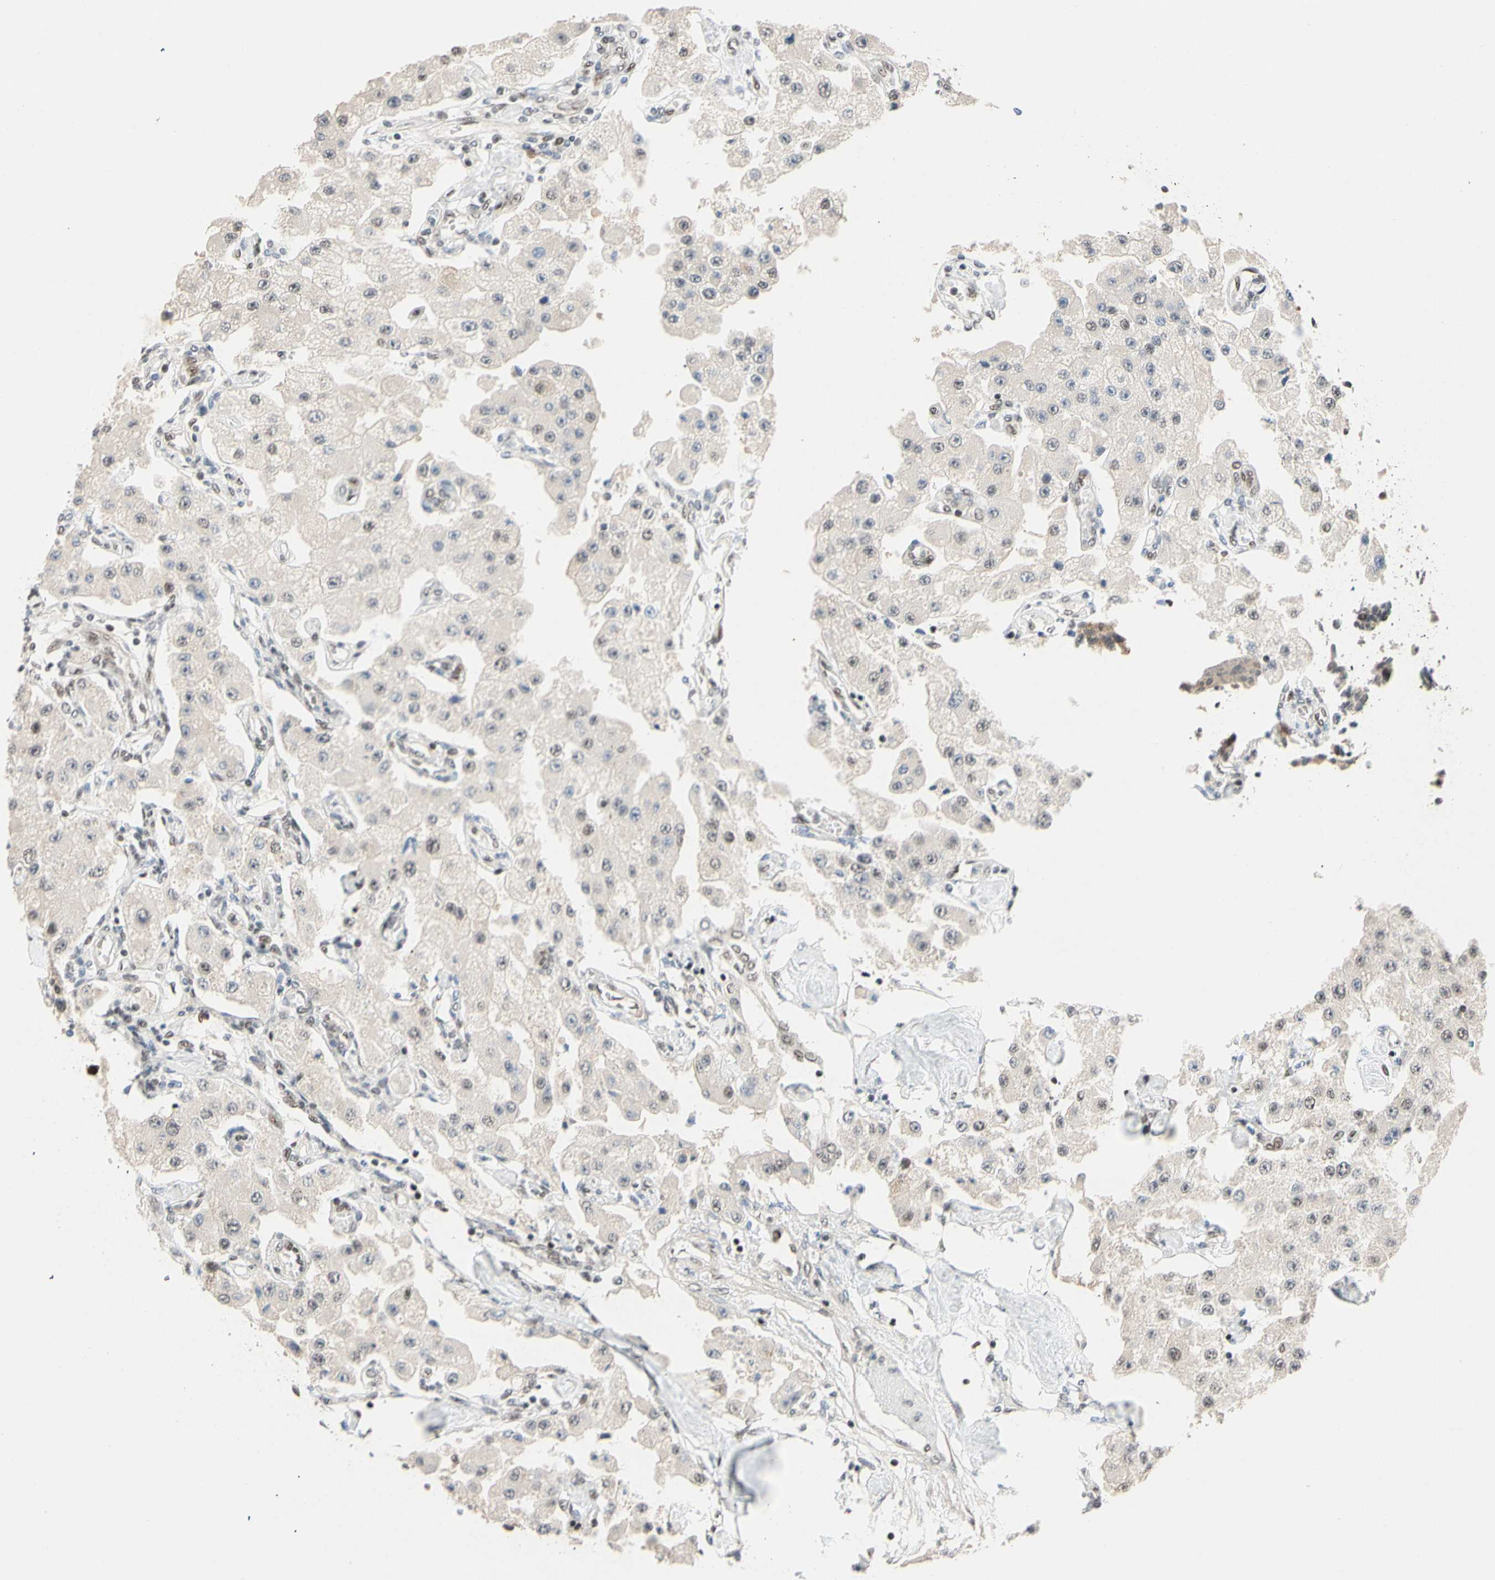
{"staining": {"intensity": "weak", "quantity": "<25%", "location": "nuclear"}, "tissue": "carcinoid", "cell_type": "Tumor cells", "image_type": "cancer", "snomed": [{"axis": "morphology", "description": "Carcinoid, malignant, NOS"}, {"axis": "topography", "description": "Pancreas"}], "caption": "IHC photomicrograph of carcinoid (malignant) stained for a protein (brown), which demonstrates no staining in tumor cells. (Immunohistochemistry (ihc), brightfield microscopy, high magnification).", "gene": "TAF4", "patient": {"sex": "male", "age": 41}}